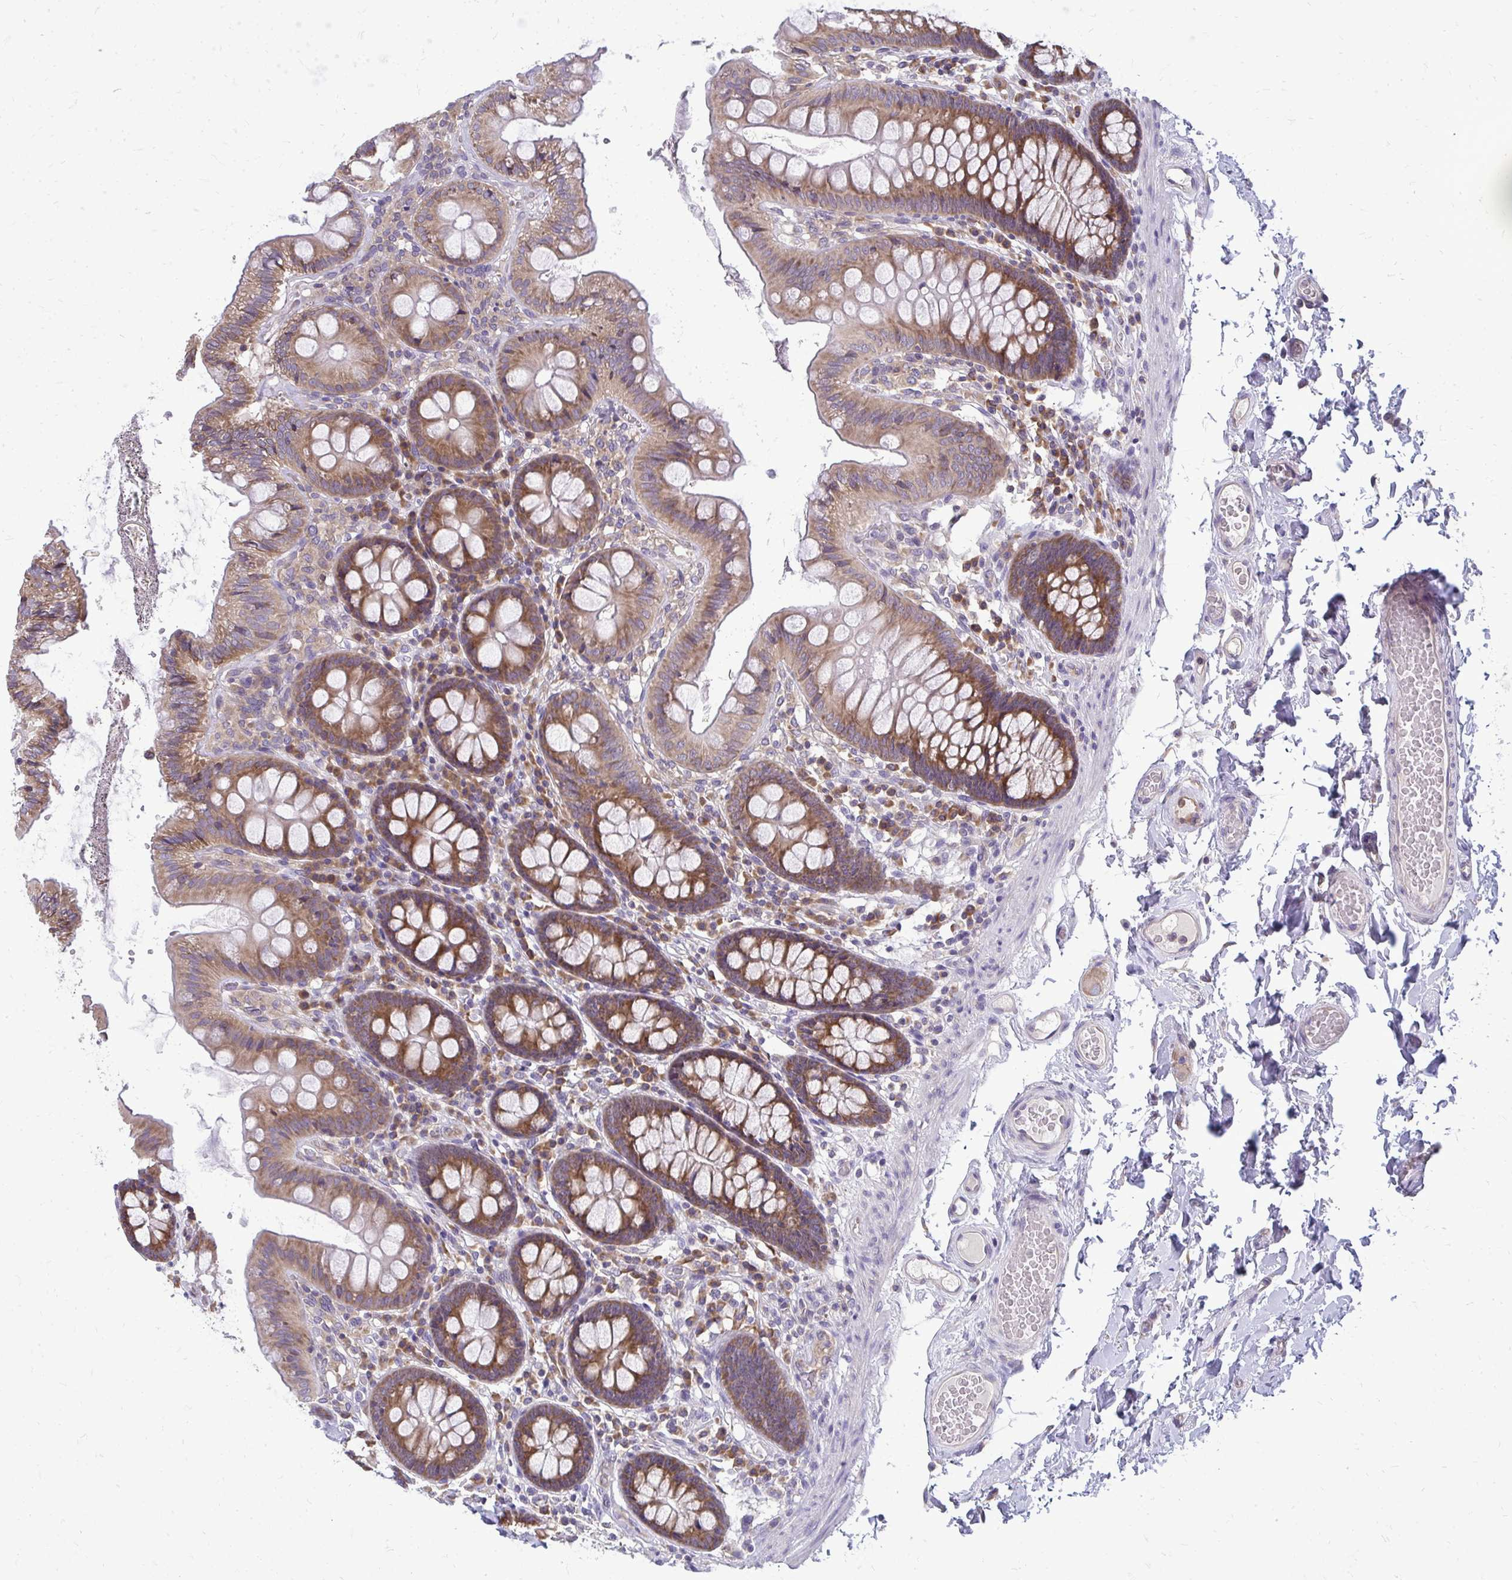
{"staining": {"intensity": "negative", "quantity": "none", "location": "none"}, "tissue": "colon", "cell_type": "Endothelial cells", "image_type": "normal", "snomed": [{"axis": "morphology", "description": "Normal tissue, NOS"}, {"axis": "topography", "description": "Colon"}], "caption": "Human colon stained for a protein using immunohistochemistry (IHC) shows no positivity in endothelial cells.", "gene": "RPLP2", "patient": {"sex": "male", "age": 84}}